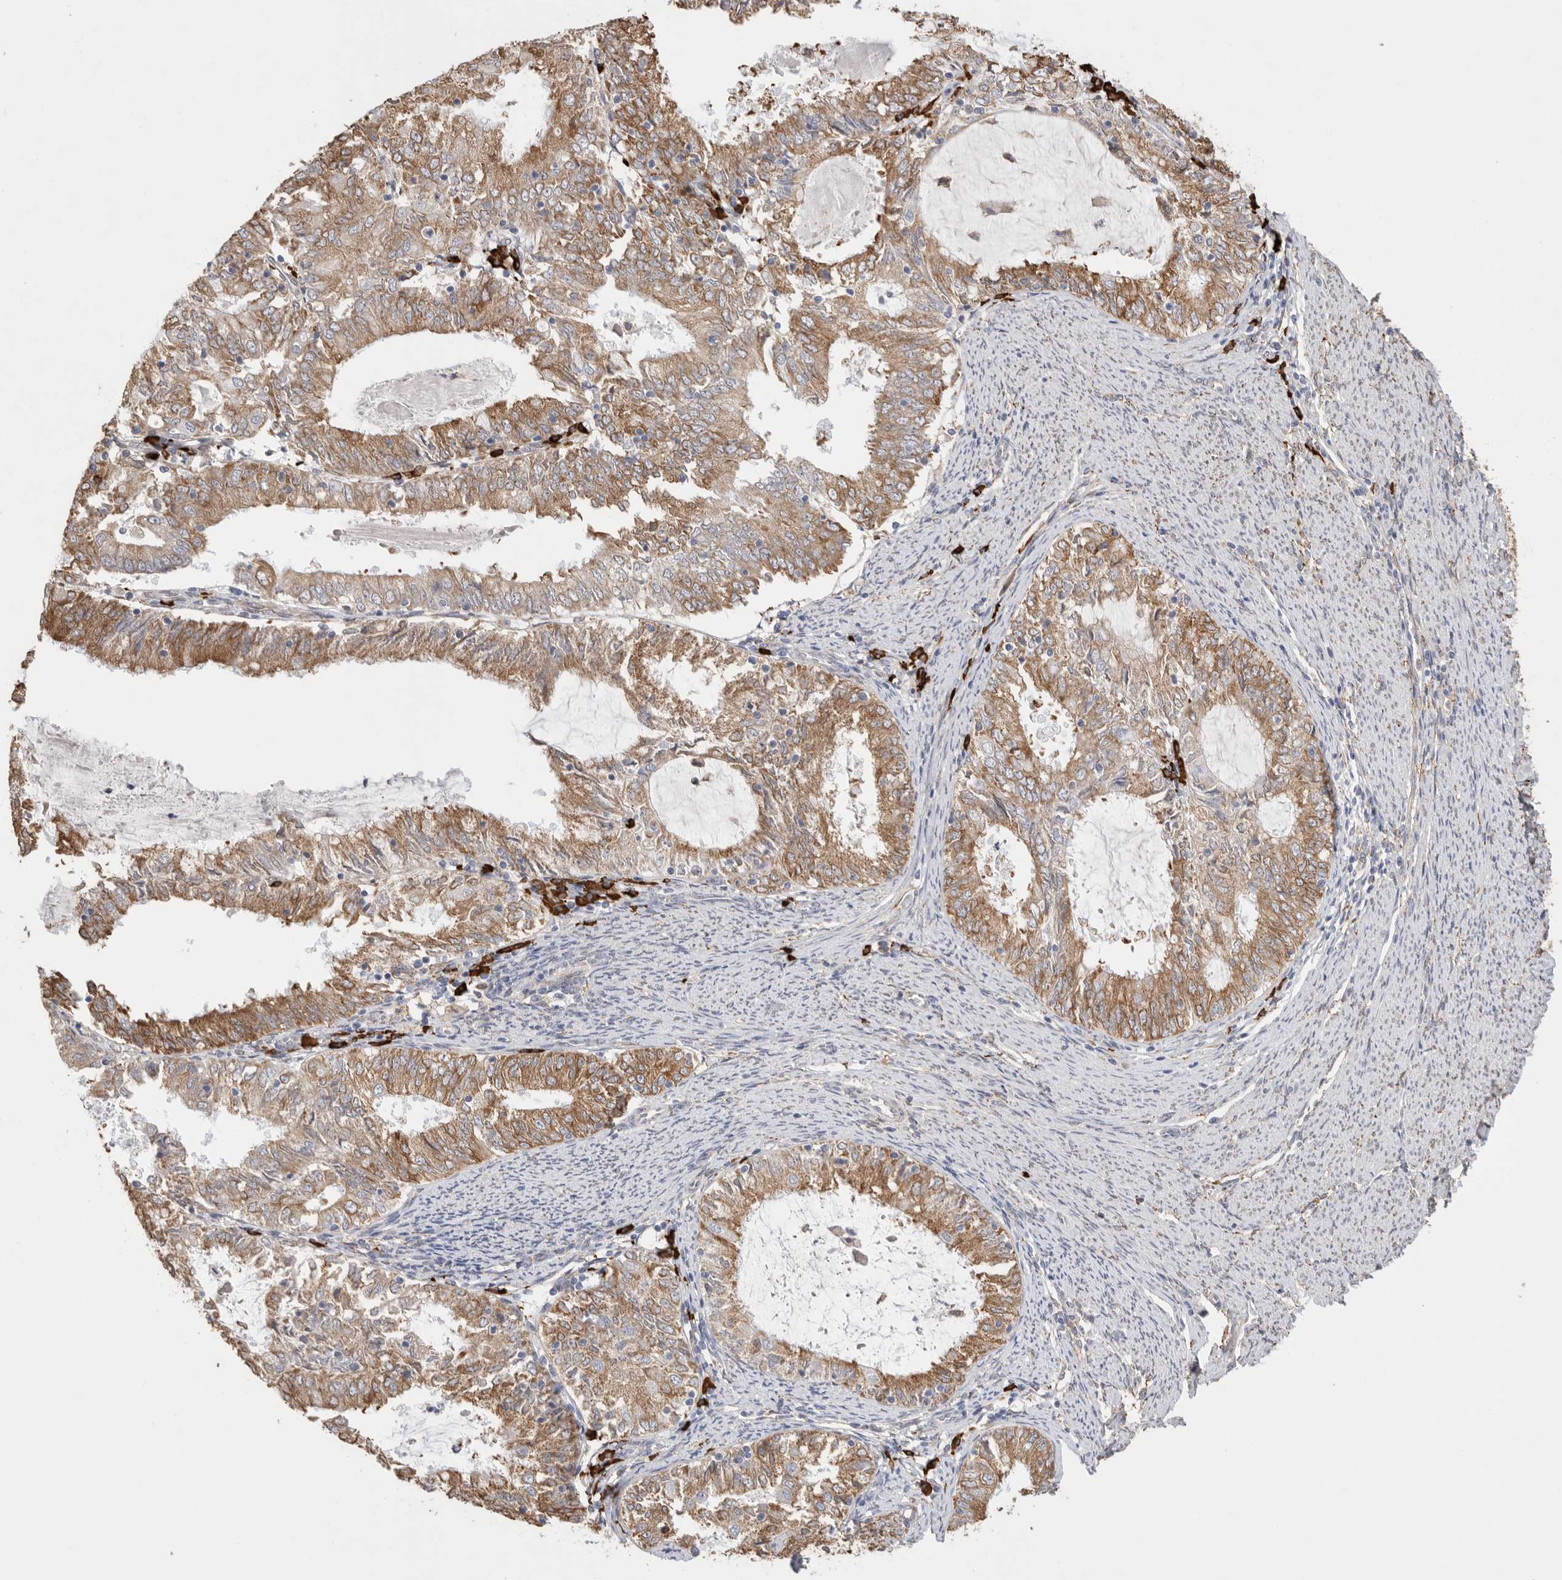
{"staining": {"intensity": "moderate", "quantity": ">75%", "location": "cytoplasmic/membranous"}, "tissue": "endometrial cancer", "cell_type": "Tumor cells", "image_type": "cancer", "snomed": [{"axis": "morphology", "description": "Adenocarcinoma, NOS"}, {"axis": "topography", "description": "Endometrium"}], "caption": "High-power microscopy captured an immunohistochemistry (IHC) image of endometrial cancer, revealing moderate cytoplasmic/membranous staining in about >75% of tumor cells.", "gene": "BLOC1S5", "patient": {"sex": "female", "age": 57}}